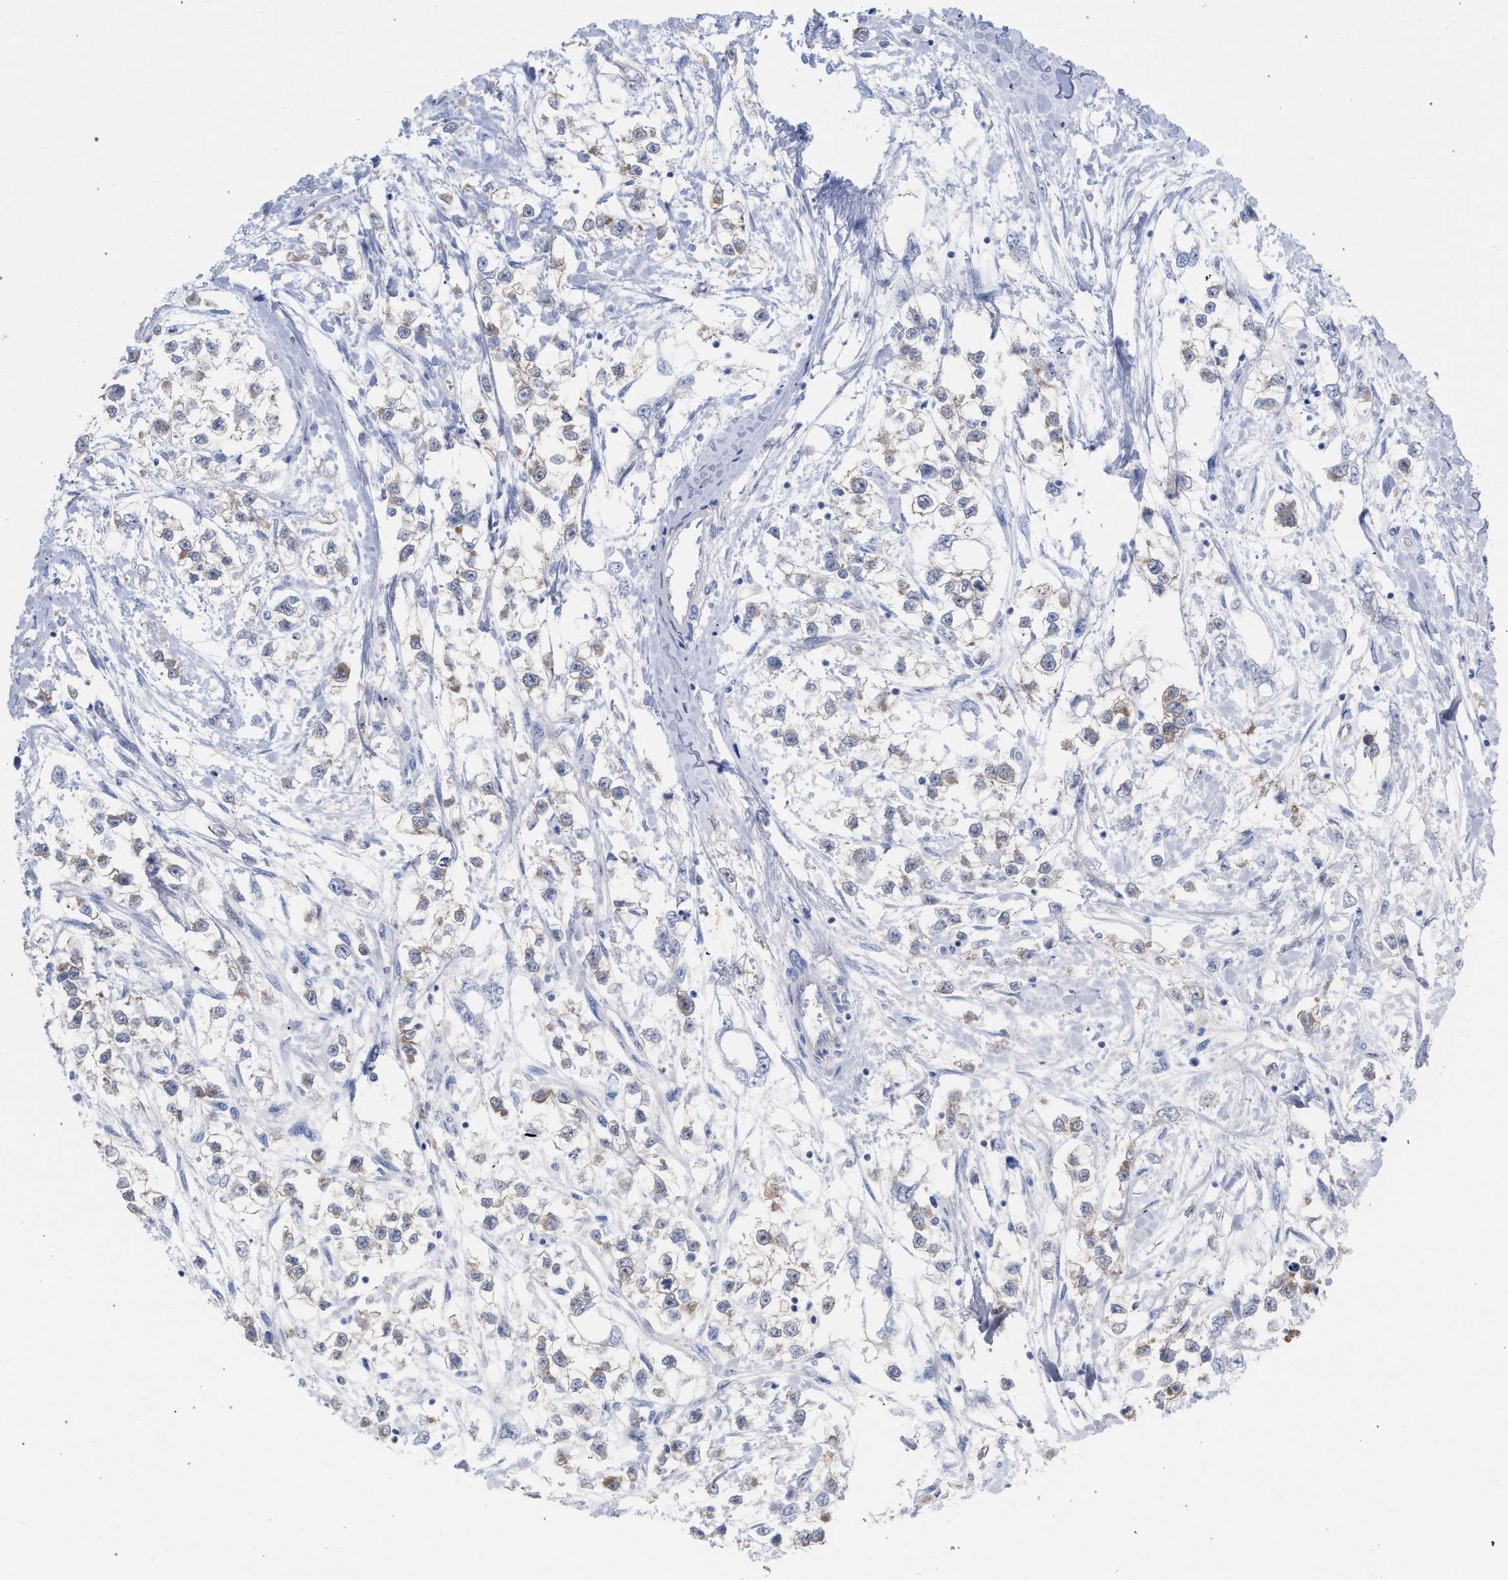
{"staining": {"intensity": "weak", "quantity": "<25%", "location": "cytoplasmic/membranous"}, "tissue": "testis cancer", "cell_type": "Tumor cells", "image_type": "cancer", "snomed": [{"axis": "morphology", "description": "Seminoma, NOS"}, {"axis": "morphology", "description": "Carcinoma, Embryonal, NOS"}, {"axis": "topography", "description": "Testis"}], "caption": "Tumor cells show no significant protein positivity in embryonal carcinoma (testis).", "gene": "FHOD3", "patient": {"sex": "male", "age": 51}}